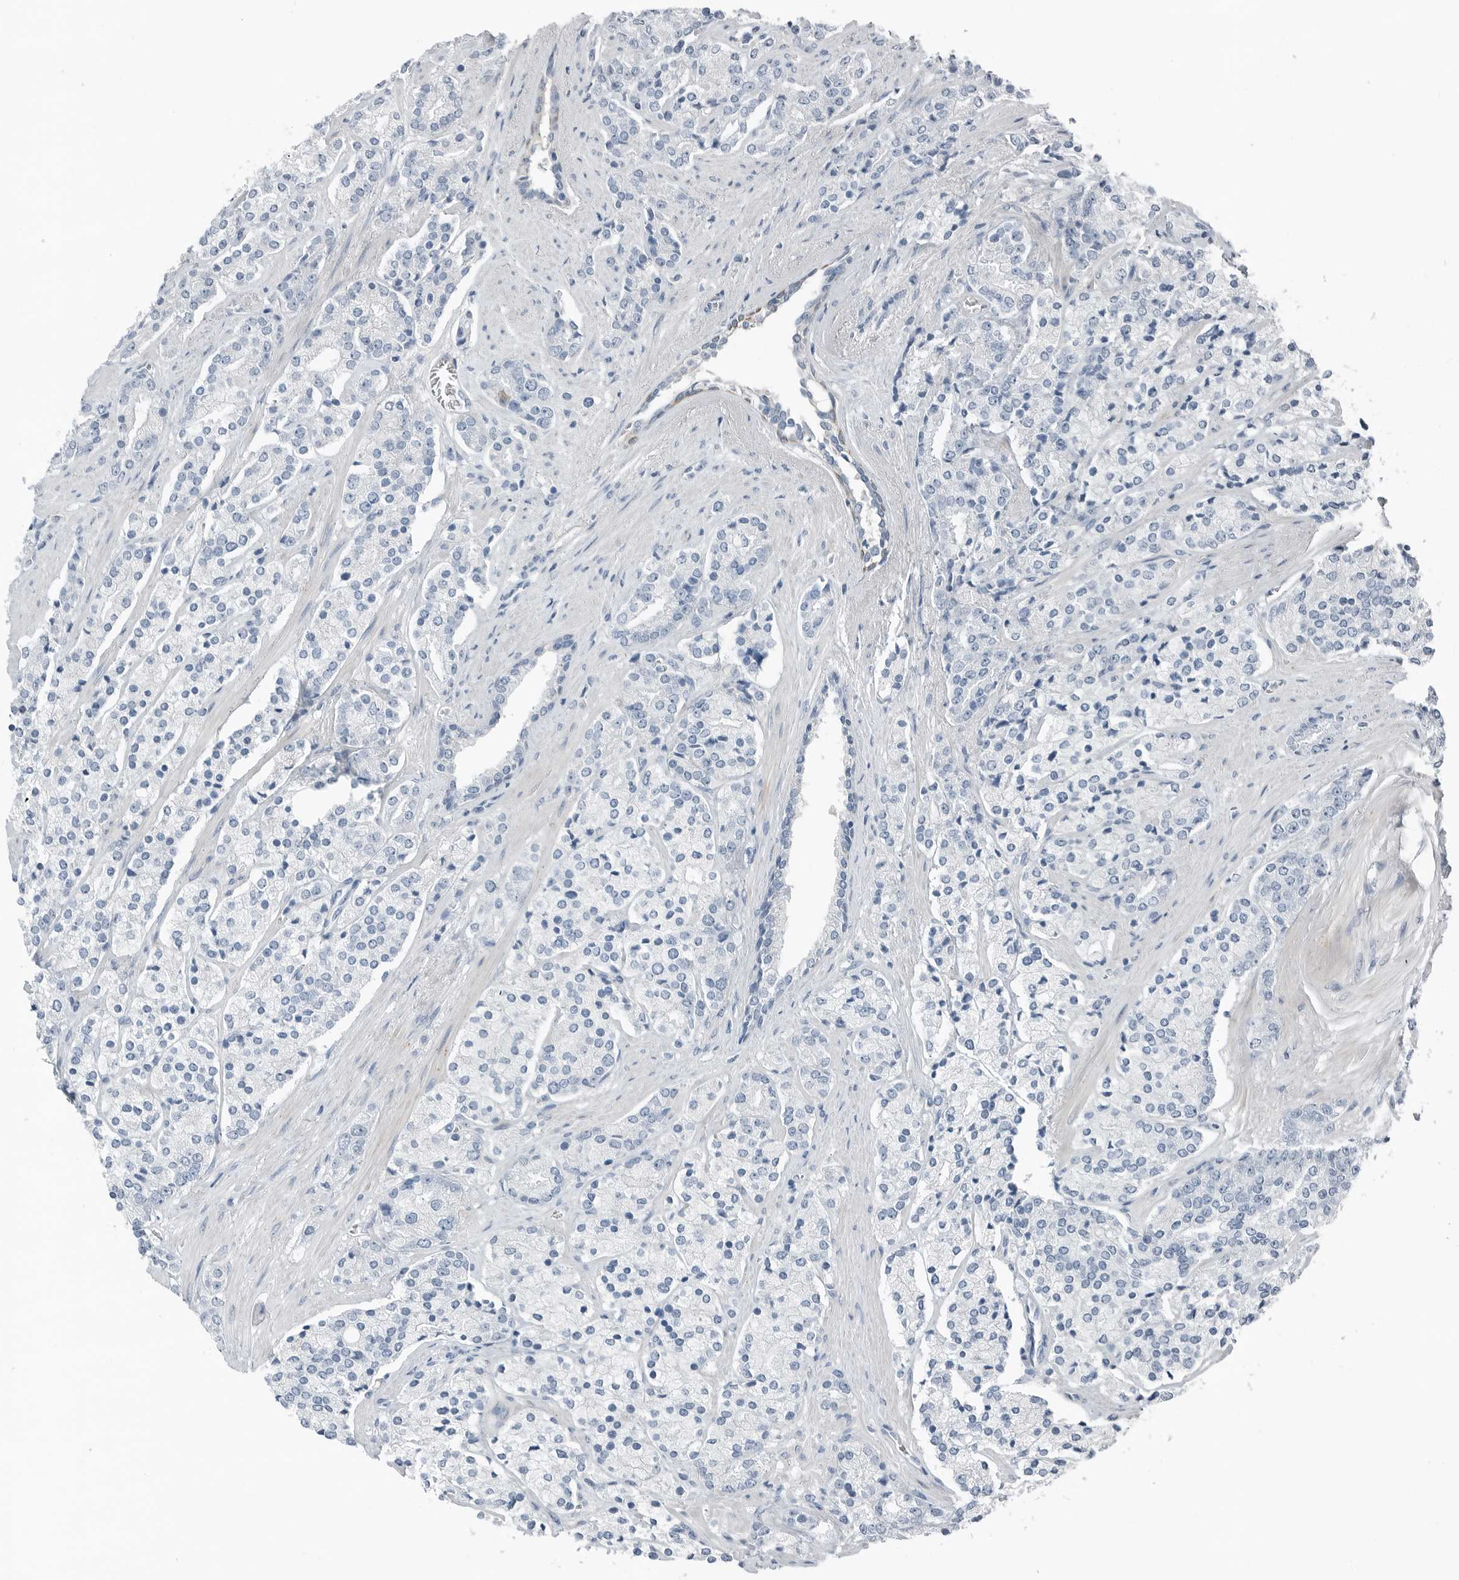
{"staining": {"intensity": "negative", "quantity": "none", "location": "none"}, "tissue": "prostate cancer", "cell_type": "Tumor cells", "image_type": "cancer", "snomed": [{"axis": "morphology", "description": "Adenocarcinoma, High grade"}, {"axis": "topography", "description": "Prostate"}], "caption": "Protein analysis of prostate cancer (high-grade adenocarcinoma) demonstrates no significant positivity in tumor cells.", "gene": "SERPINB7", "patient": {"sex": "male", "age": 71}}